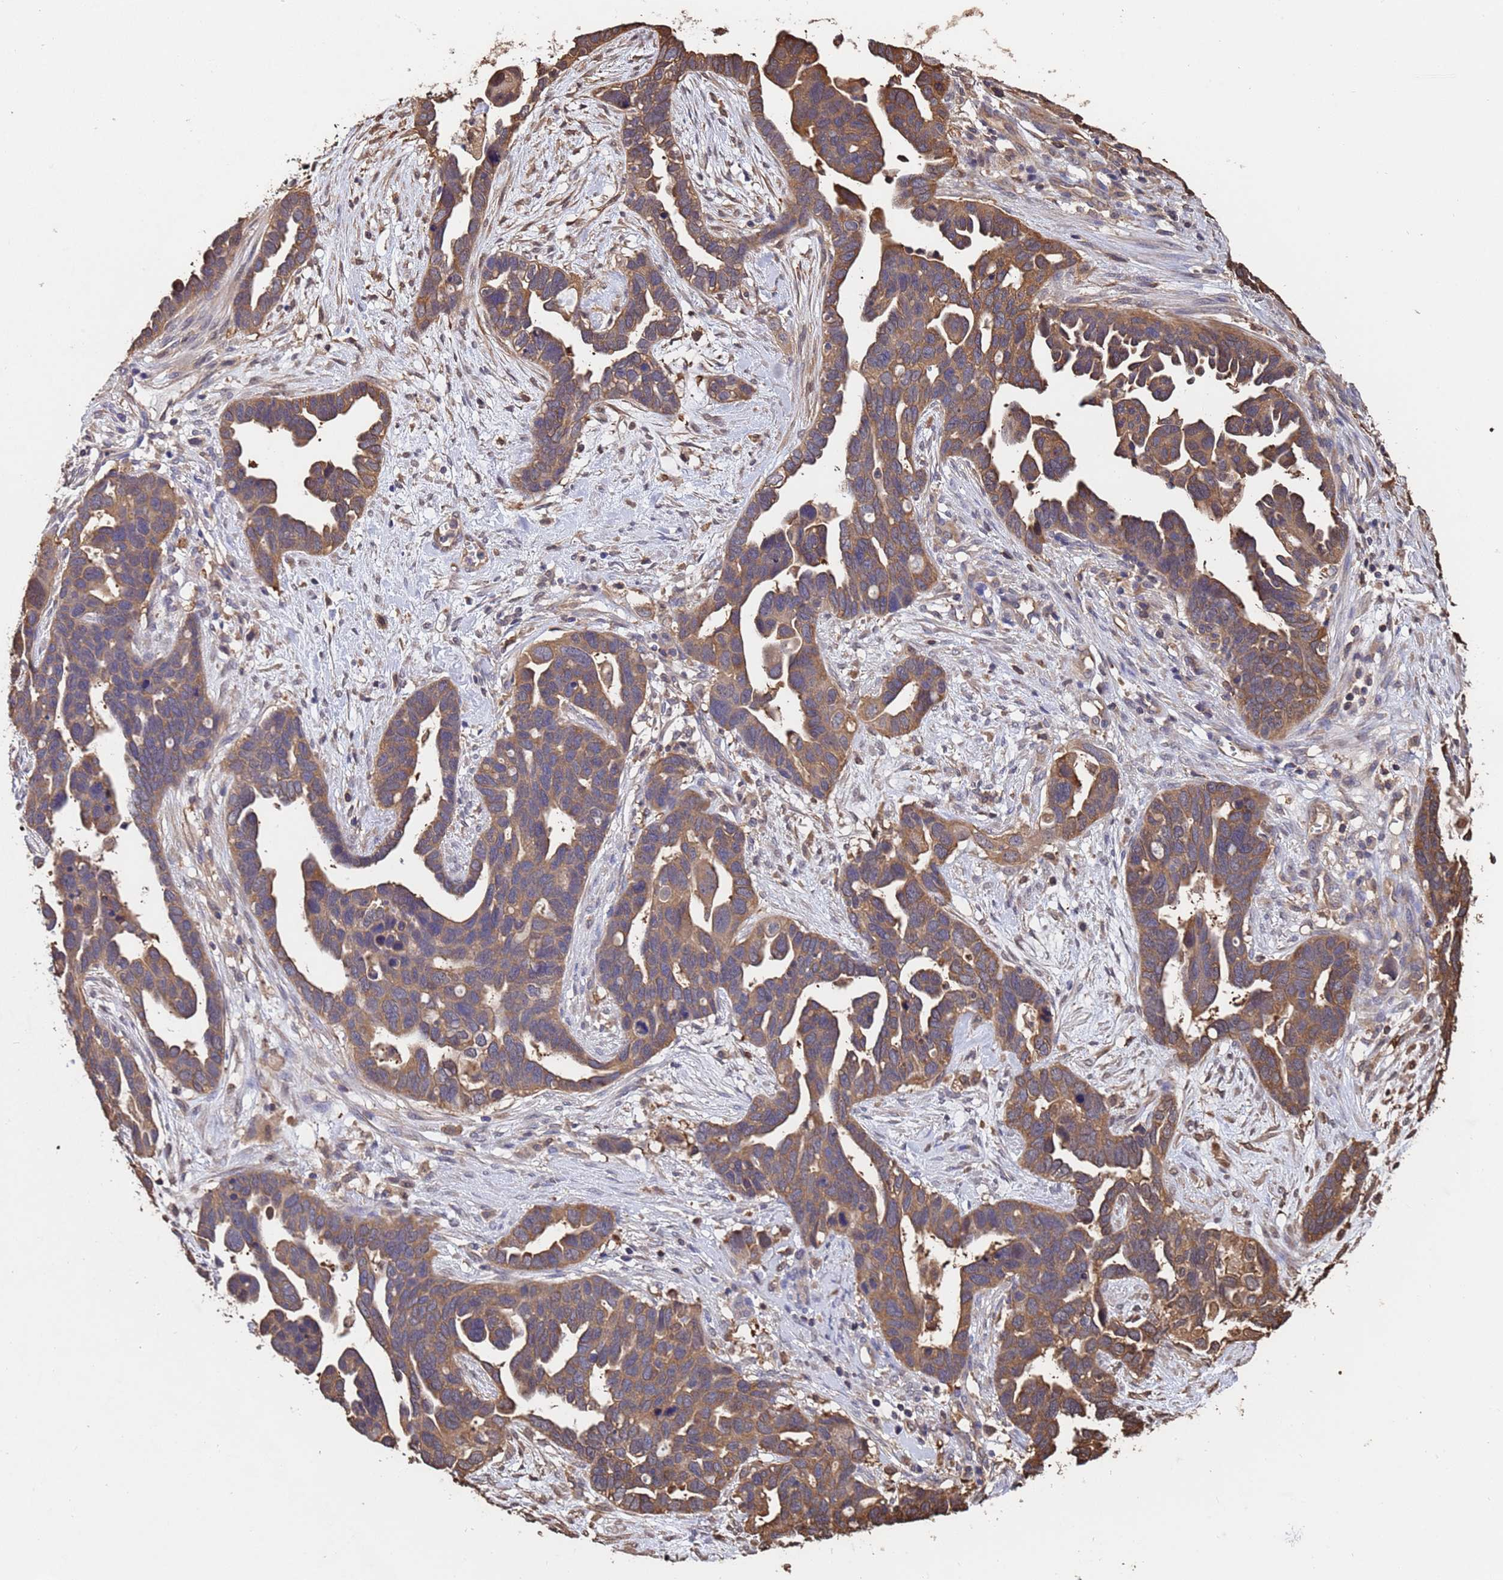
{"staining": {"intensity": "moderate", "quantity": ">75%", "location": "cytoplasmic/membranous"}, "tissue": "ovarian cancer", "cell_type": "Tumor cells", "image_type": "cancer", "snomed": [{"axis": "morphology", "description": "Cystadenocarcinoma, serous, NOS"}, {"axis": "topography", "description": "Ovary"}], "caption": "A brown stain shows moderate cytoplasmic/membranous positivity of a protein in ovarian cancer tumor cells.", "gene": "FAM25A", "patient": {"sex": "female", "age": 54}}